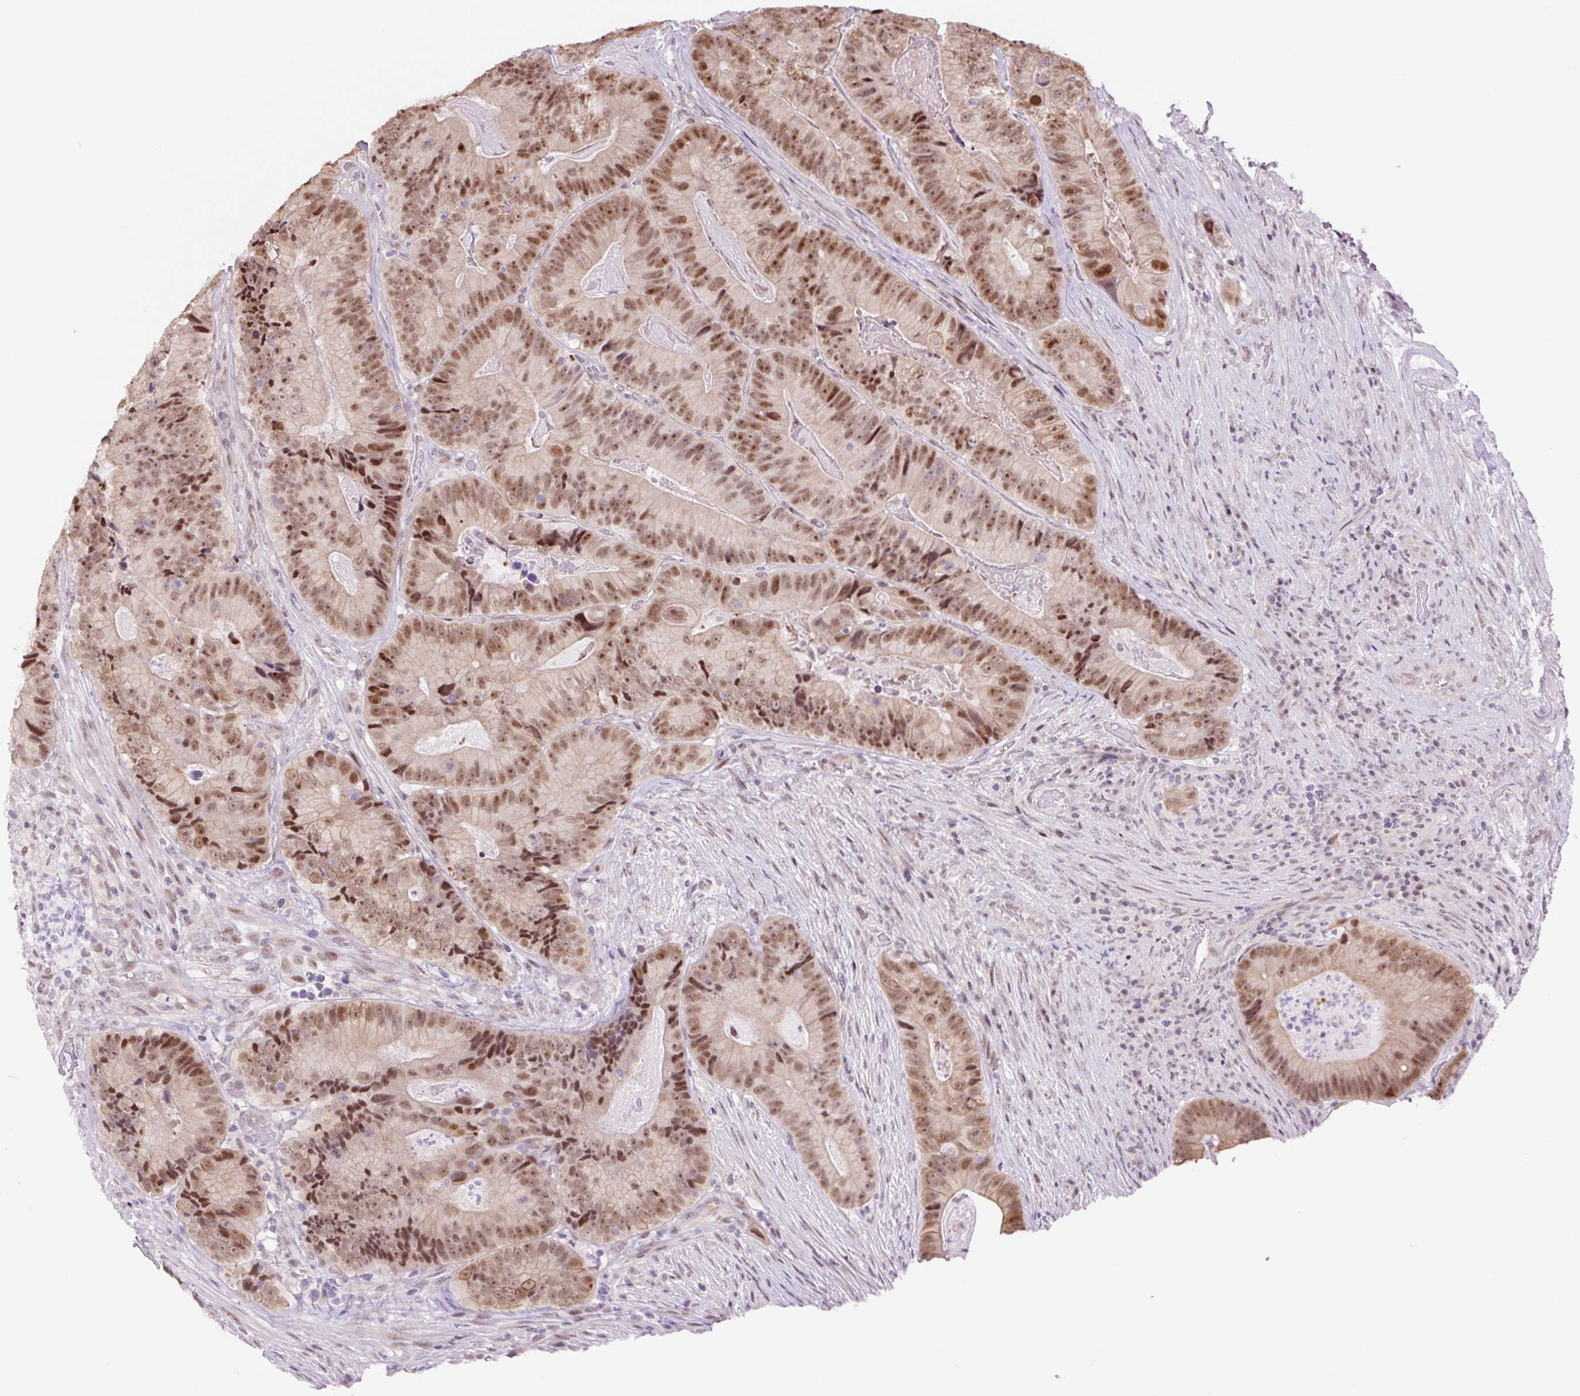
{"staining": {"intensity": "moderate", "quantity": ">75%", "location": "nuclear"}, "tissue": "colorectal cancer", "cell_type": "Tumor cells", "image_type": "cancer", "snomed": [{"axis": "morphology", "description": "Adenocarcinoma, NOS"}, {"axis": "topography", "description": "Colon"}], "caption": "Immunohistochemistry image of neoplastic tissue: human adenocarcinoma (colorectal) stained using immunohistochemistry displays medium levels of moderate protein expression localized specifically in the nuclear of tumor cells, appearing as a nuclear brown color.", "gene": "TAF1A", "patient": {"sex": "female", "age": 86}}